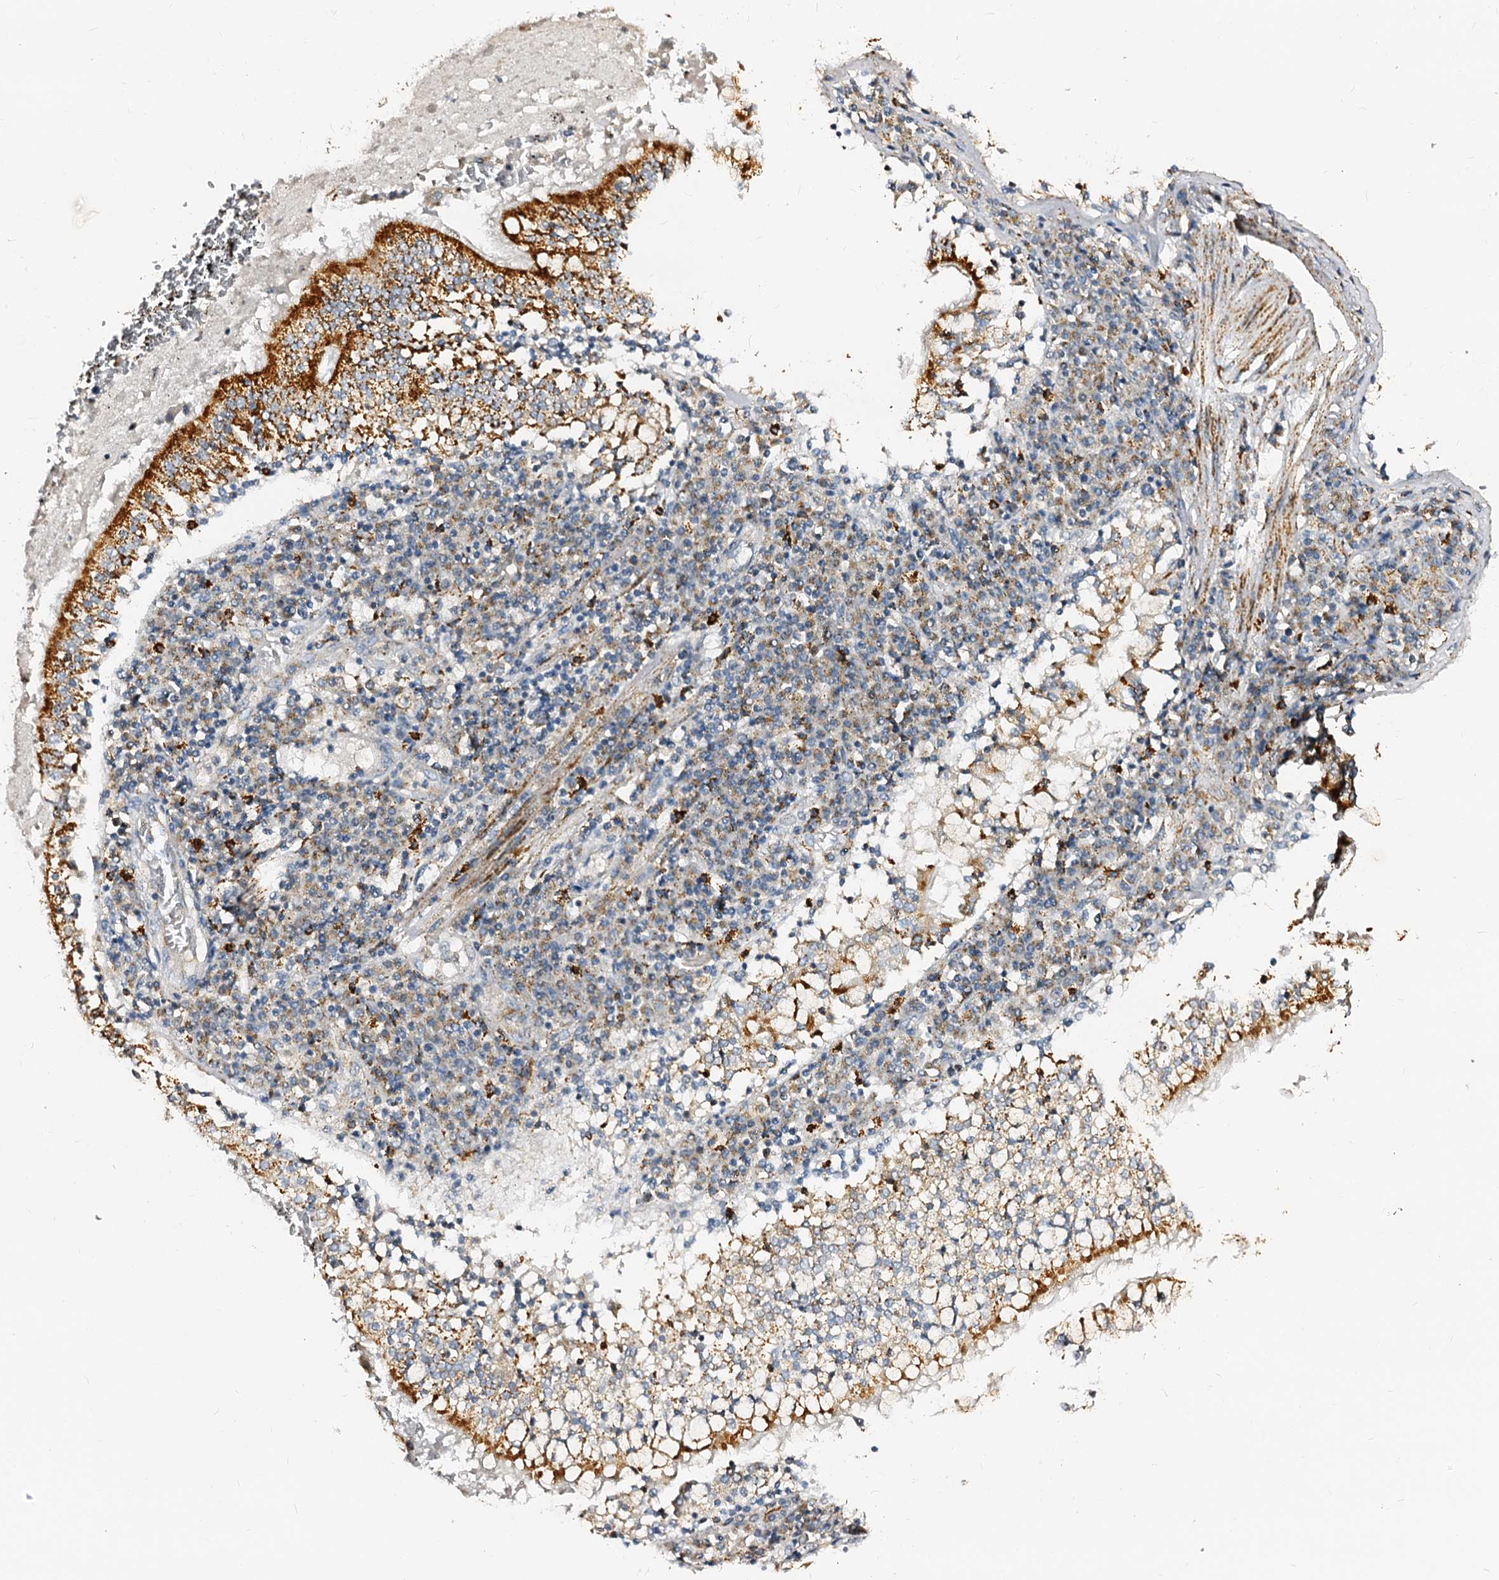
{"staining": {"intensity": "strong", "quantity": "<25%", "location": "cytoplasmic/membranous"}, "tissue": "lung cancer", "cell_type": "Tumor cells", "image_type": "cancer", "snomed": [{"axis": "morphology", "description": "Squamous cell carcinoma, NOS"}, {"axis": "topography", "description": "Lung"}], "caption": "This is an image of IHC staining of lung squamous cell carcinoma, which shows strong staining in the cytoplasmic/membranous of tumor cells.", "gene": "MAOB", "patient": {"sex": "male", "age": 65}}